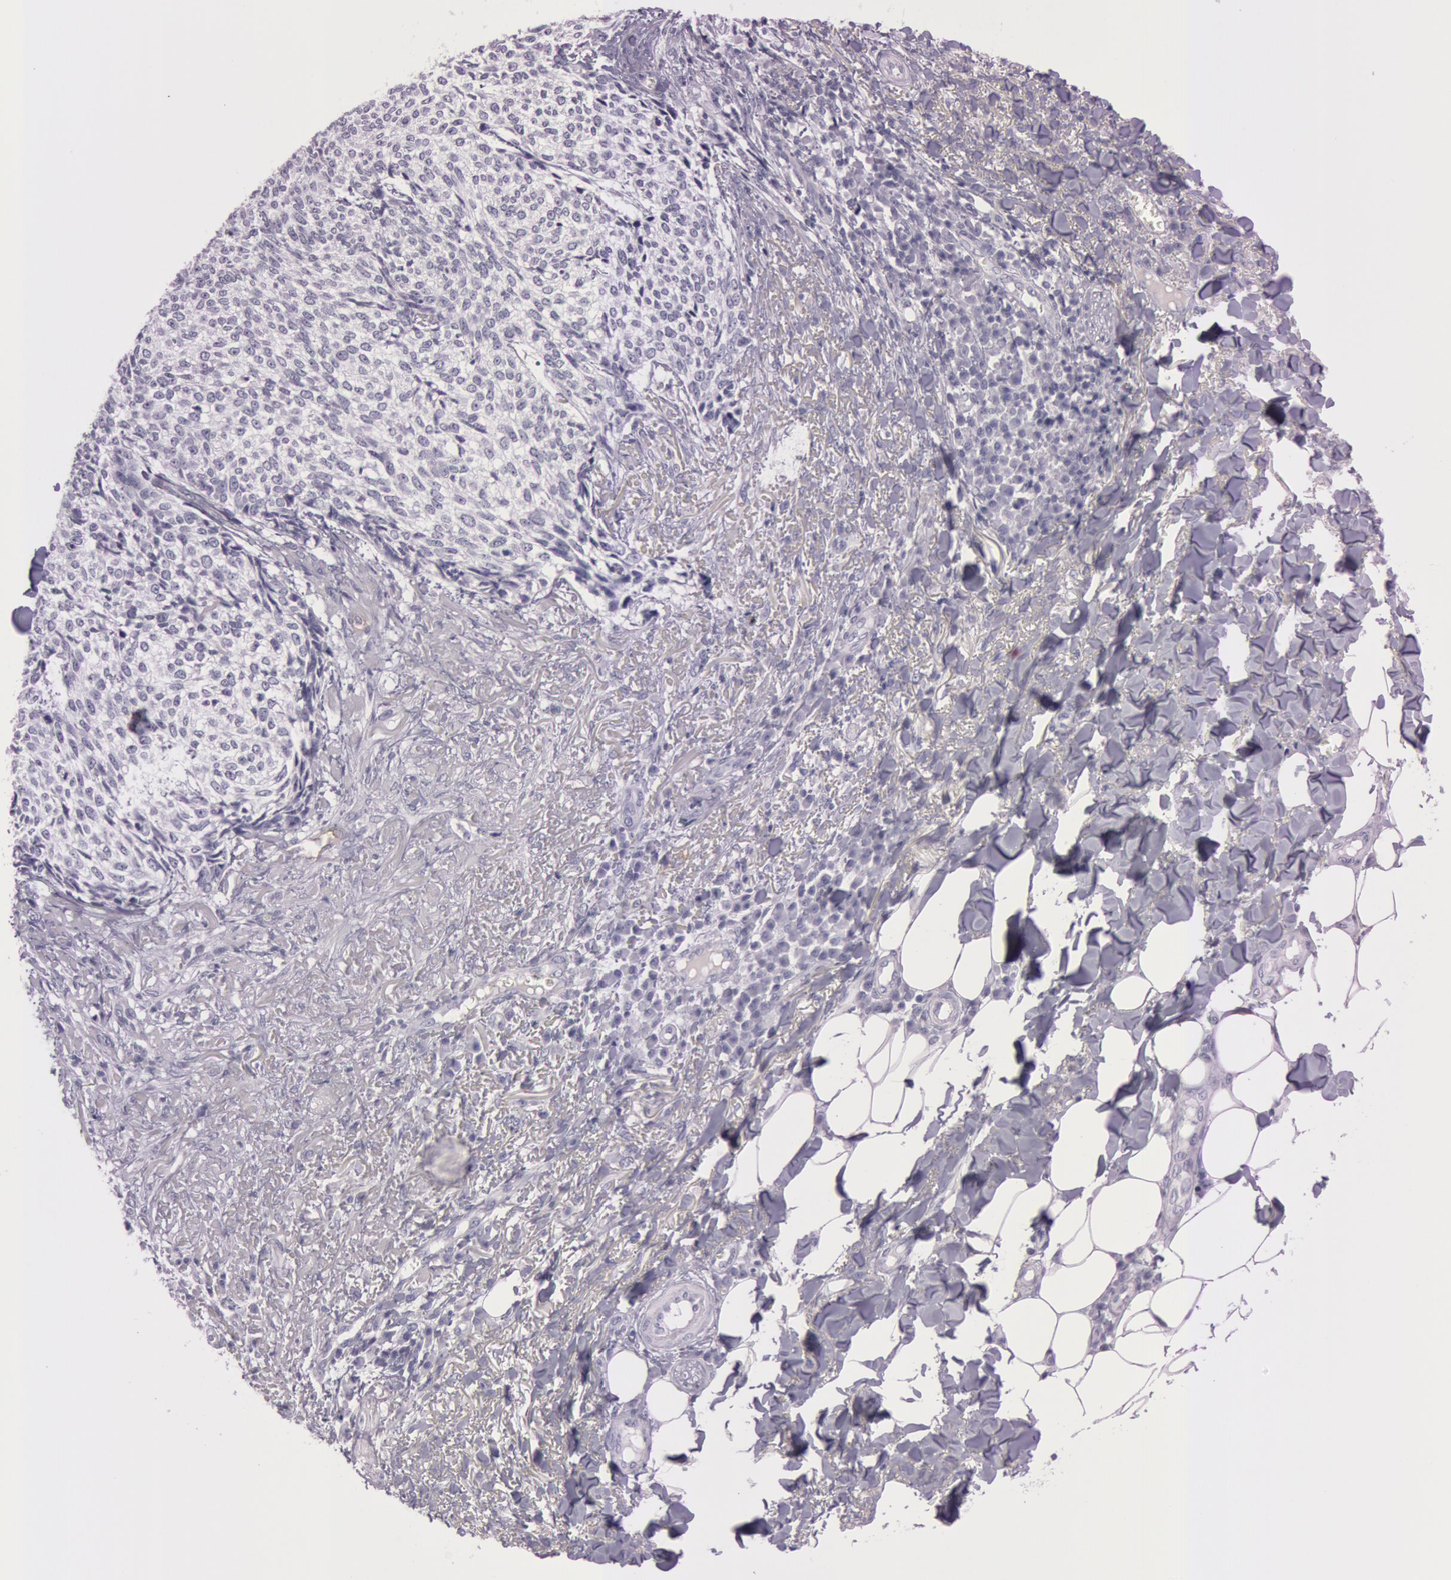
{"staining": {"intensity": "negative", "quantity": "none", "location": "none"}, "tissue": "skin cancer", "cell_type": "Tumor cells", "image_type": "cancer", "snomed": [{"axis": "morphology", "description": "Basal cell carcinoma"}, {"axis": "topography", "description": "Skin"}], "caption": "Basal cell carcinoma (skin) was stained to show a protein in brown. There is no significant positivity in tumor cells. (Stains: DAB IHC with hematoxylin counter stain, Microscopy: brightfield microscopy at high magnification).", "gene": "FOLH1", "patient": {"sex": "female", "age": 89}}